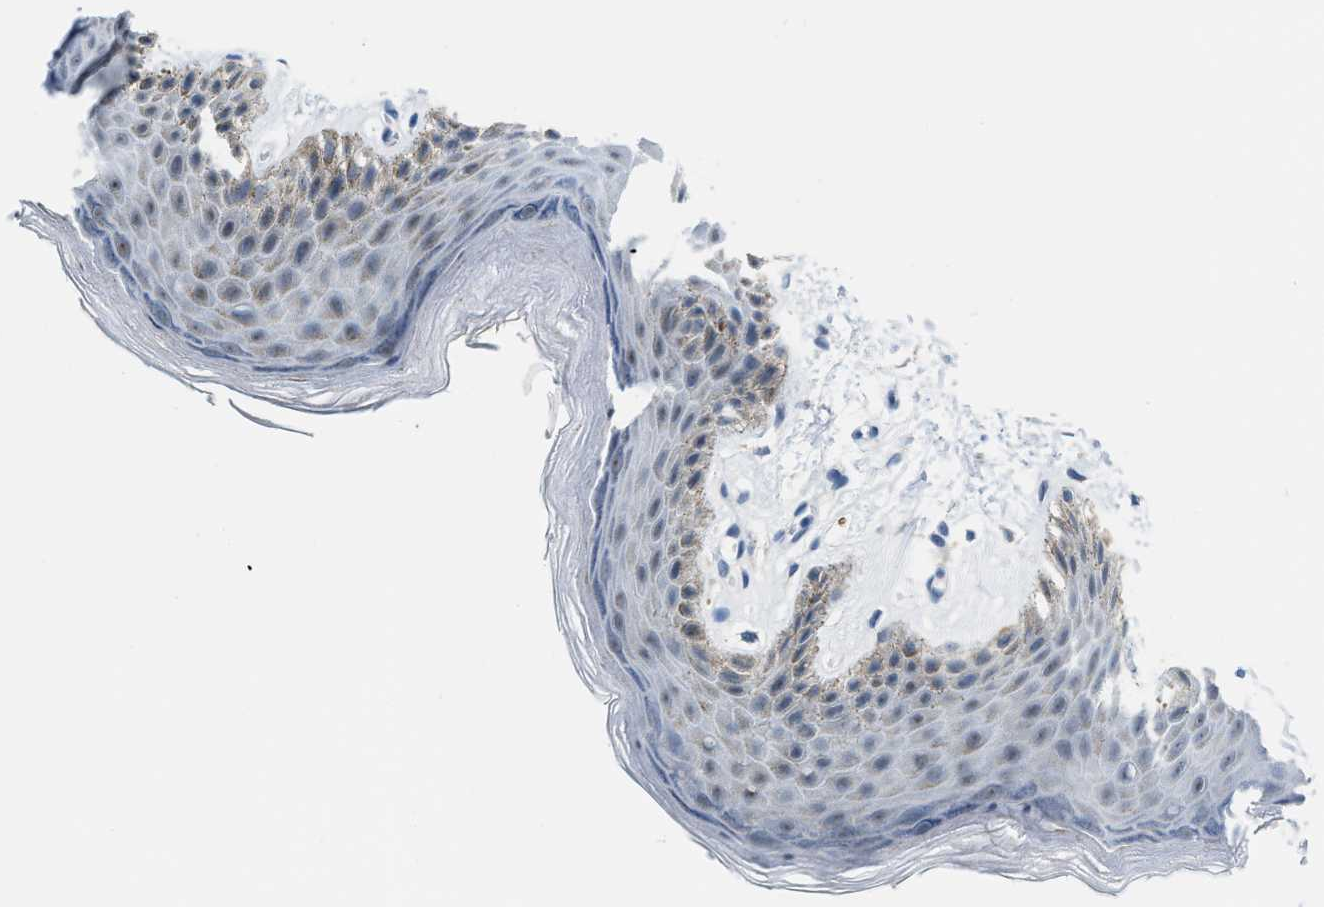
{"staining": {"intensity": "weak", "quantity": "<25%", "location": "cytoplasmic/membranous"}, "tissue": "skin", "cell_type": "Epidermal cells", "image_type": "normal", "snomed": [{"axis": "morphology", "description": "Normal tissue, NOS"}, {"axis": "topography", "description": "Anal"}], "caption": "Immunohistochemistry photomicrograph of benign human skin stained for a protein (brown), which shows no positivity in epidermal cells.", "gene": "PHRF1", "patient": {"sex": "male", "age": 44}}